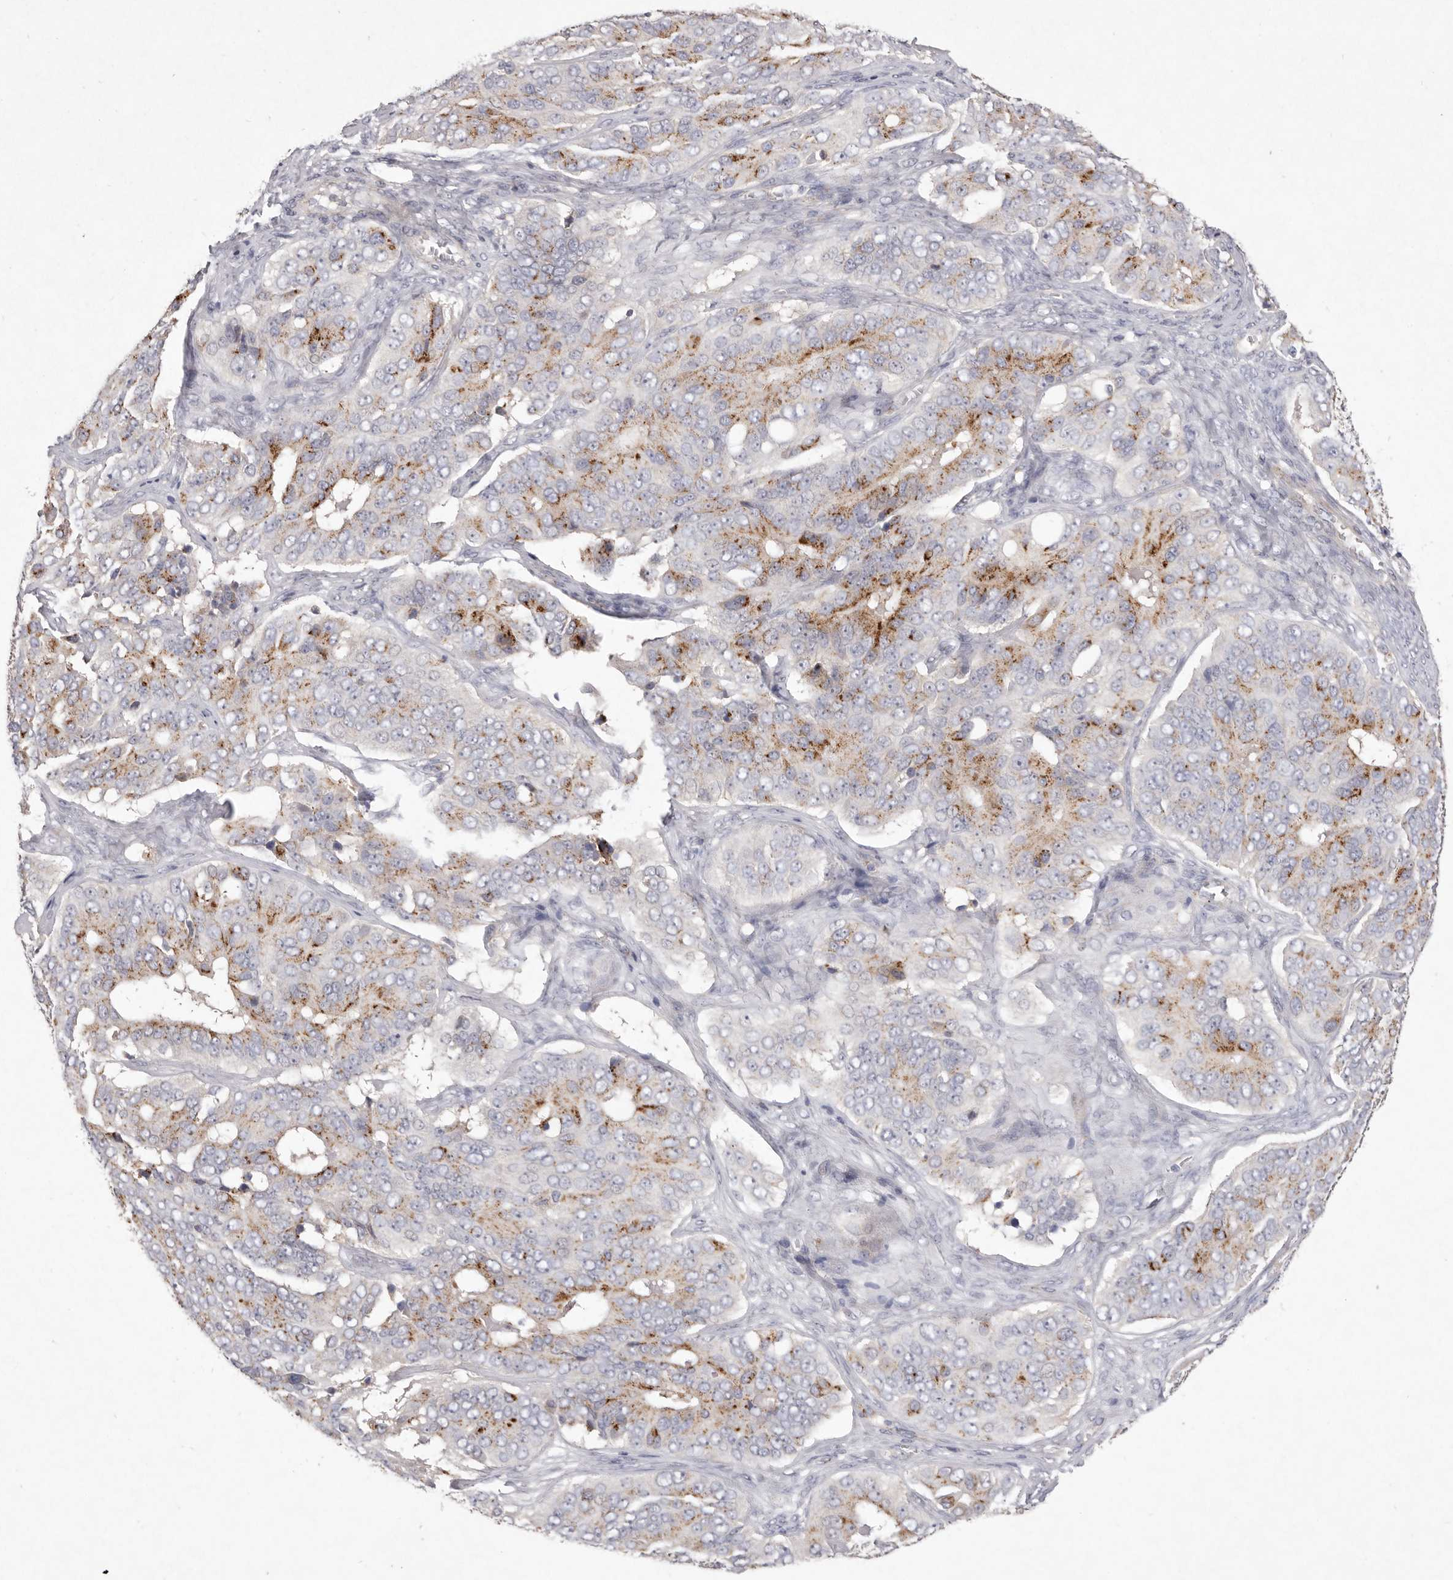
{"staining": {"intensity": "moderate", "quantity": ">75%", "location": "cytoplasmic/membranous"}, "tissue": "ovarian cancer", "cell_type": "Tumor cells", "image_type": "cancer", "snomed": [{"axis": "morphology", "description": "Carcinoma, endometroid"}, {"axis": "topography", "description": "Ovary"}], "caption": "IHC (DAB) staining of human ovarian cancer reveals moderate cytoplasmic/membranous protein staining in approximately >75% of tumor cells.", "gene": "USP24", "patient": {"sex": "female", "age": 51}}